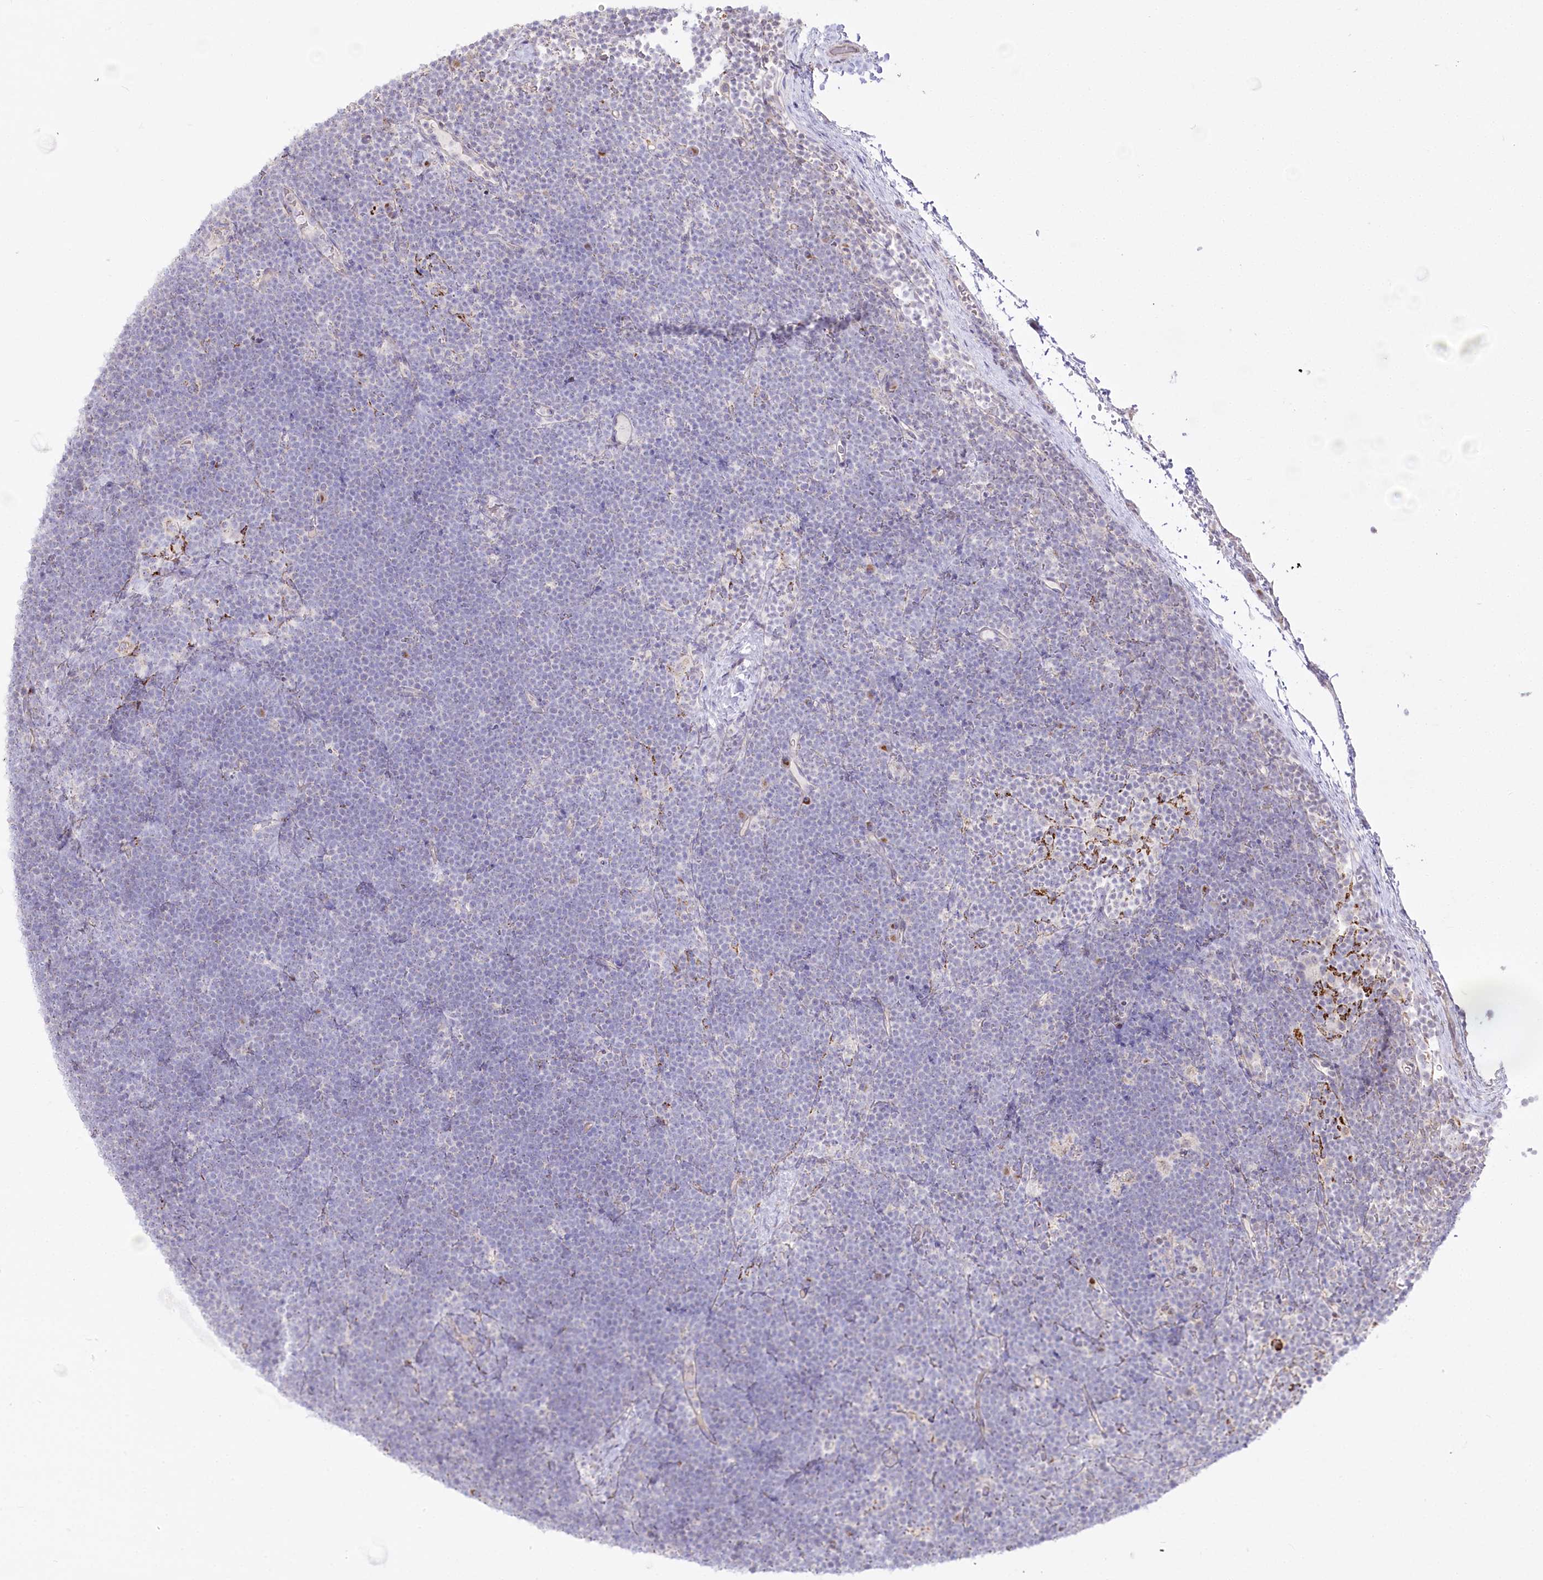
{"staining": {"intensity": "negative", "quantity": "none", "location": "none"}, "tissue": "lymphoma", "cell_type": "Tumor cells", "image_type": "cancer", "snomed": [{"axis": "morphology", "description": "Malignant lymphoma, non-Hodgkin's type, High grade"}, {"axis": "topography", "description": "Lymph node"}], "caption": "DAB (3,3'-diaminobenzidine) immunohistochemical staining of human malignant lymphoma, non-Hodgkin's type (high-grade) reveals no significant staining in tumor cells. Nuclei are stained in blue.", "gene": "CEP164", "patient": {"sex": "male", "age": 13}}